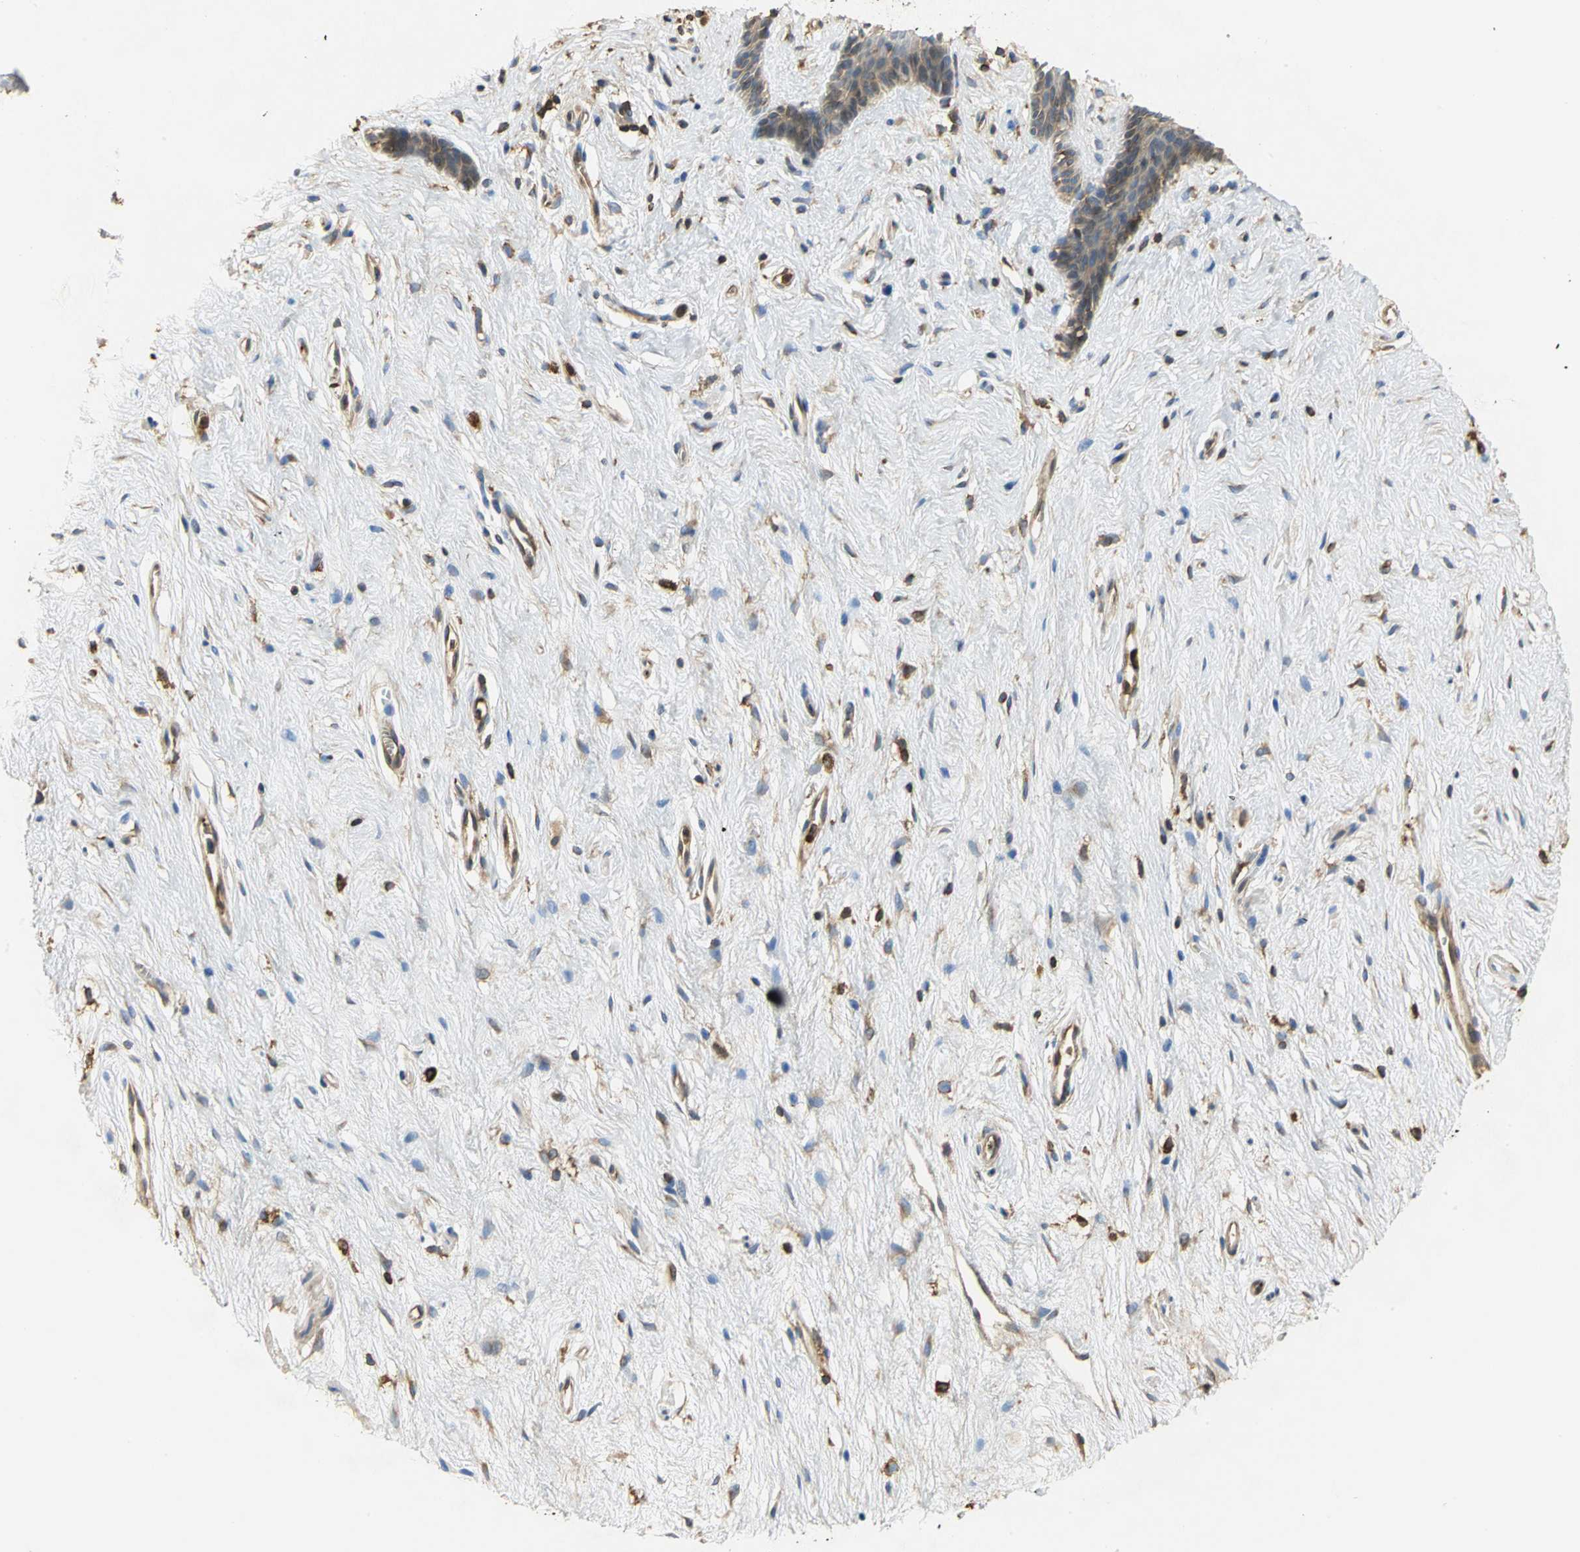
{"staining": {"intensity": "weak", "quantity": ">75%", "location": "cytoplasmic/membranous"}, "tissue": "vagina", "cell_type": "Squamous epithelial cells", "image_type": "normal", "snomed": [{"axis": "morphology", "description": "Normal tissue, NOS"}, {"axis": "topography", "description": "Vagina"}], "caption": "High-magnification brightfield microscopy of unremarkable vagina stained with DAB (3,3'-diaminobenzidine) (brown) and counterstained with hematoxylin (blue). squamous epithelial cells exhibit weak cytoplasmic/membranous positivity is identified in about>75% of cells. (Stains: DAB (3,3'-diaminobenzidine) in brown, nuclei in blue, Microscopy: brightfield microscopy at high magnification).", "gene": "TLN1", "patient": {"sex": "female", "age": 44}}